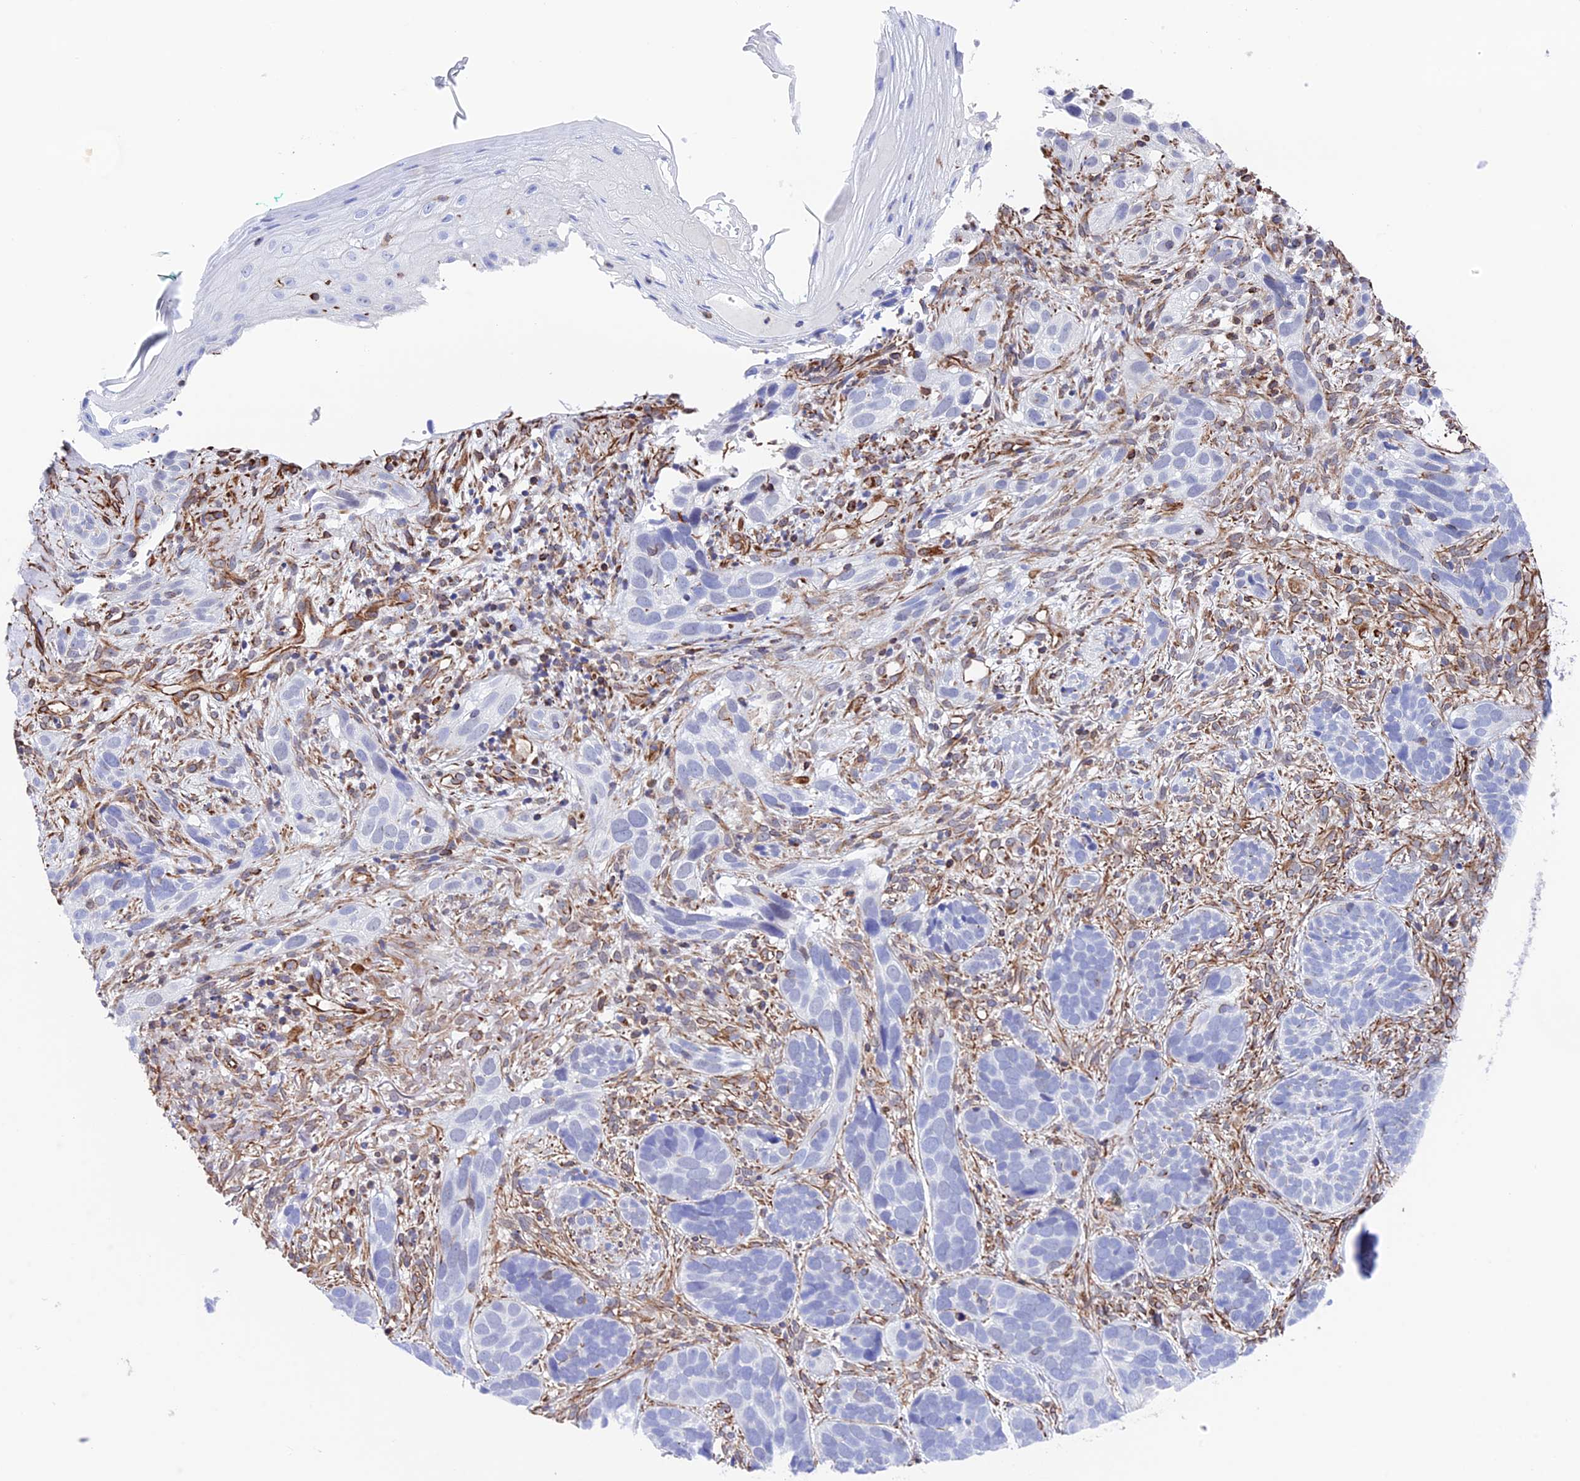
{"staining": {"intensity": "negative", "quantity": "none", "location": "none"}, "tissue": "skin cancer", "cell_type": "Tumor cells", "image_type": "cancer", "snomed": [{"axis": "morphology", "description": "Basal cell carcinoma"}, {"axis": "topography", "description": "Skin"}], "caption": "A high-resolution image shows immunohistochemistry staining of skin cancer (basal cell carcinoma), which demonstrates no significant expression in tumor cells. The staining was performed using DAB (3,3'-diaminobenzidine) to visualize the protein expression in brown, while the nuclei were stained in blue with hematoxylin (Magnification: 20x).", "gene": "ZNF652", "patient": {"sex": "male", "age": 71}}